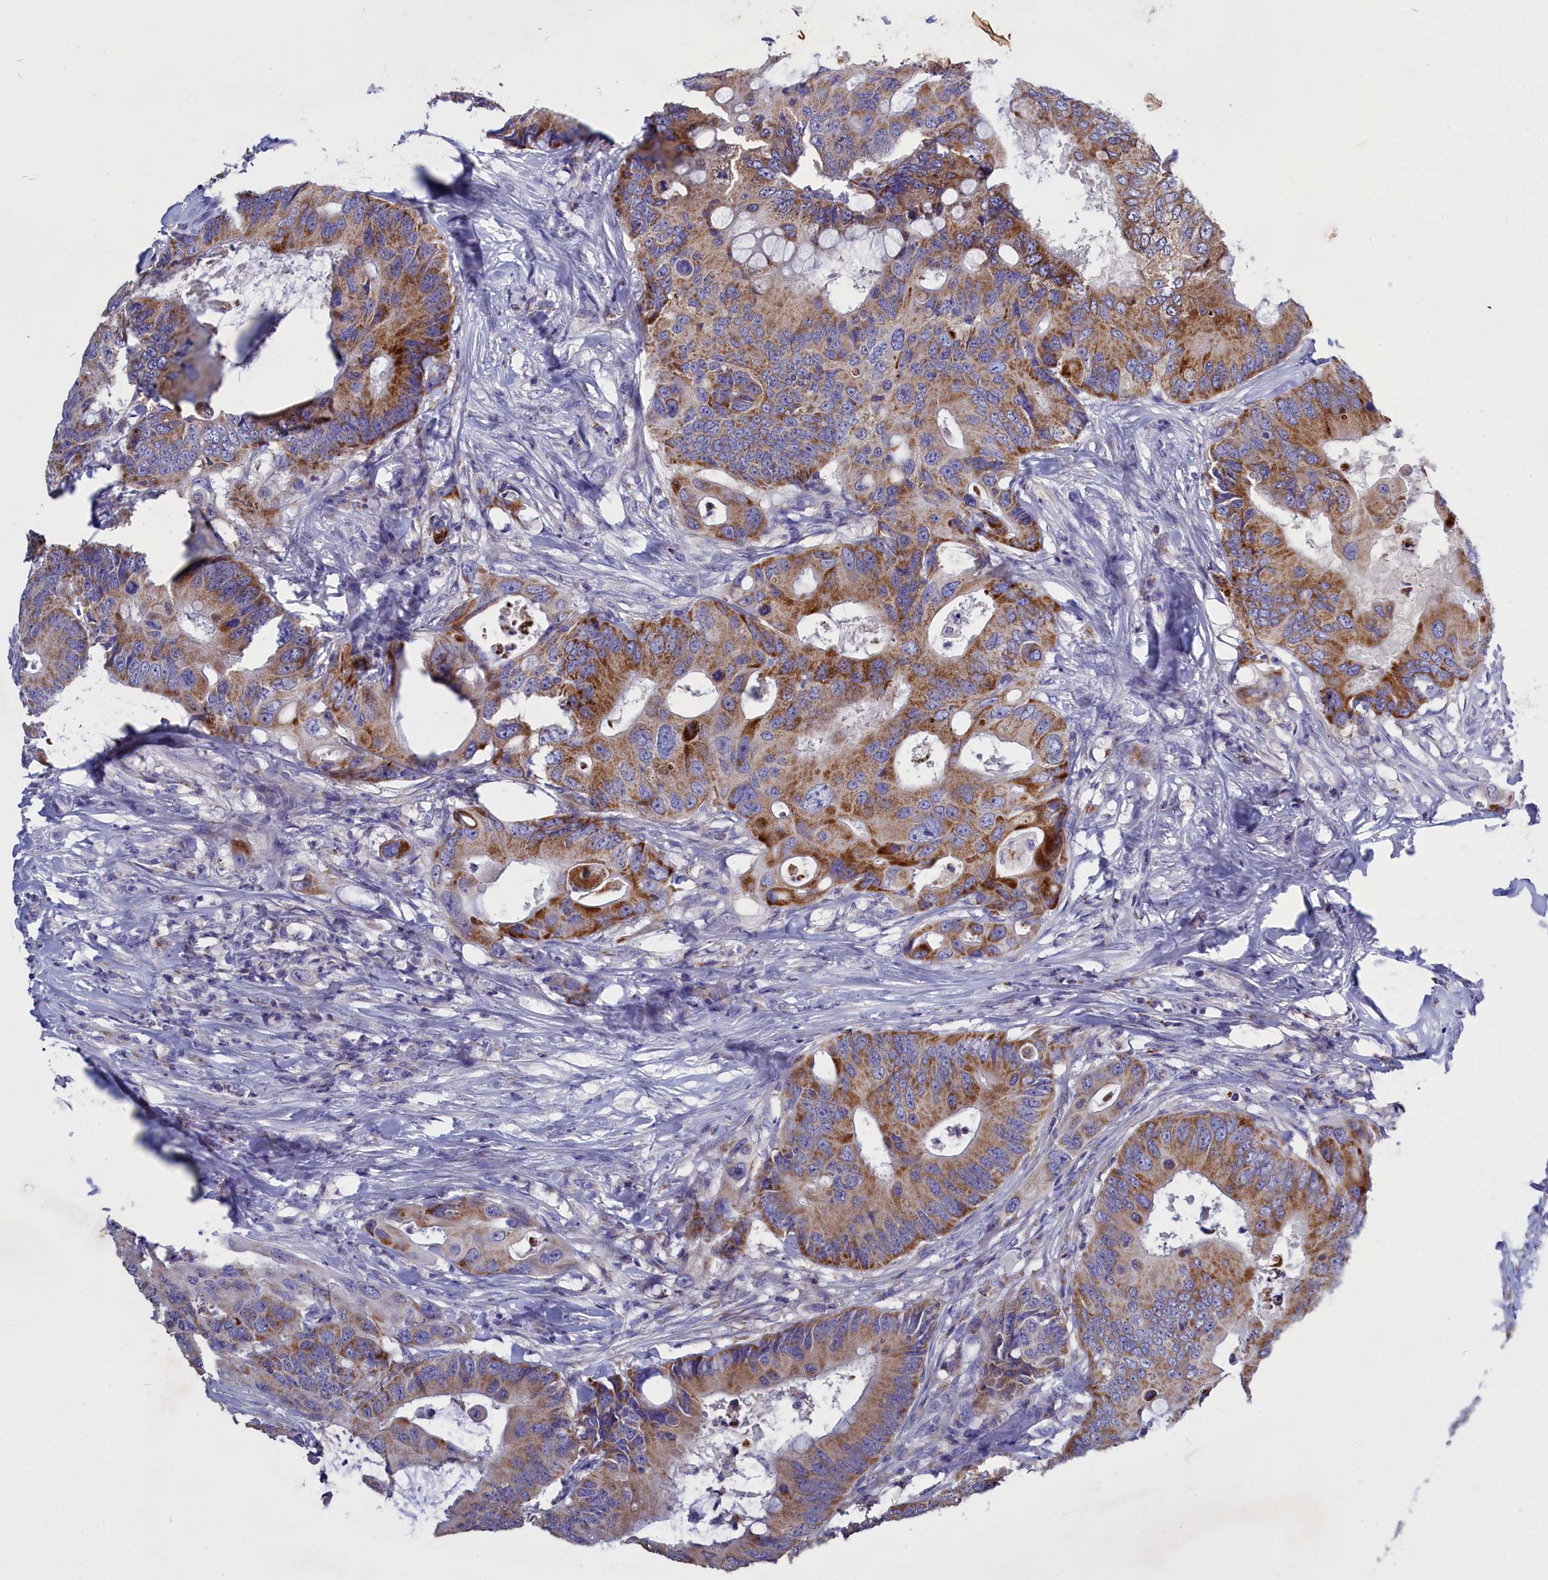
{"staining": {"intensity": "strong", "quantity": ">75%", "location": "cytoplasmic/membranous"}, "tissue": "colorectal cancer", "cell_type": "Tumor cells", "image_type": "cancer", "snomed": [{"axis": "morphology", "description": "Adenocarcinoma, NOS"}, {"axis": "topography", "description": "Colon"}], "caption": "Strong cytoplasmic/membranous positivity is present in about >75% of tumor cells in colorectal adenocarcinoma.", "gene": "CCRL2", "patient": {"sex": "male", "age": 71}}